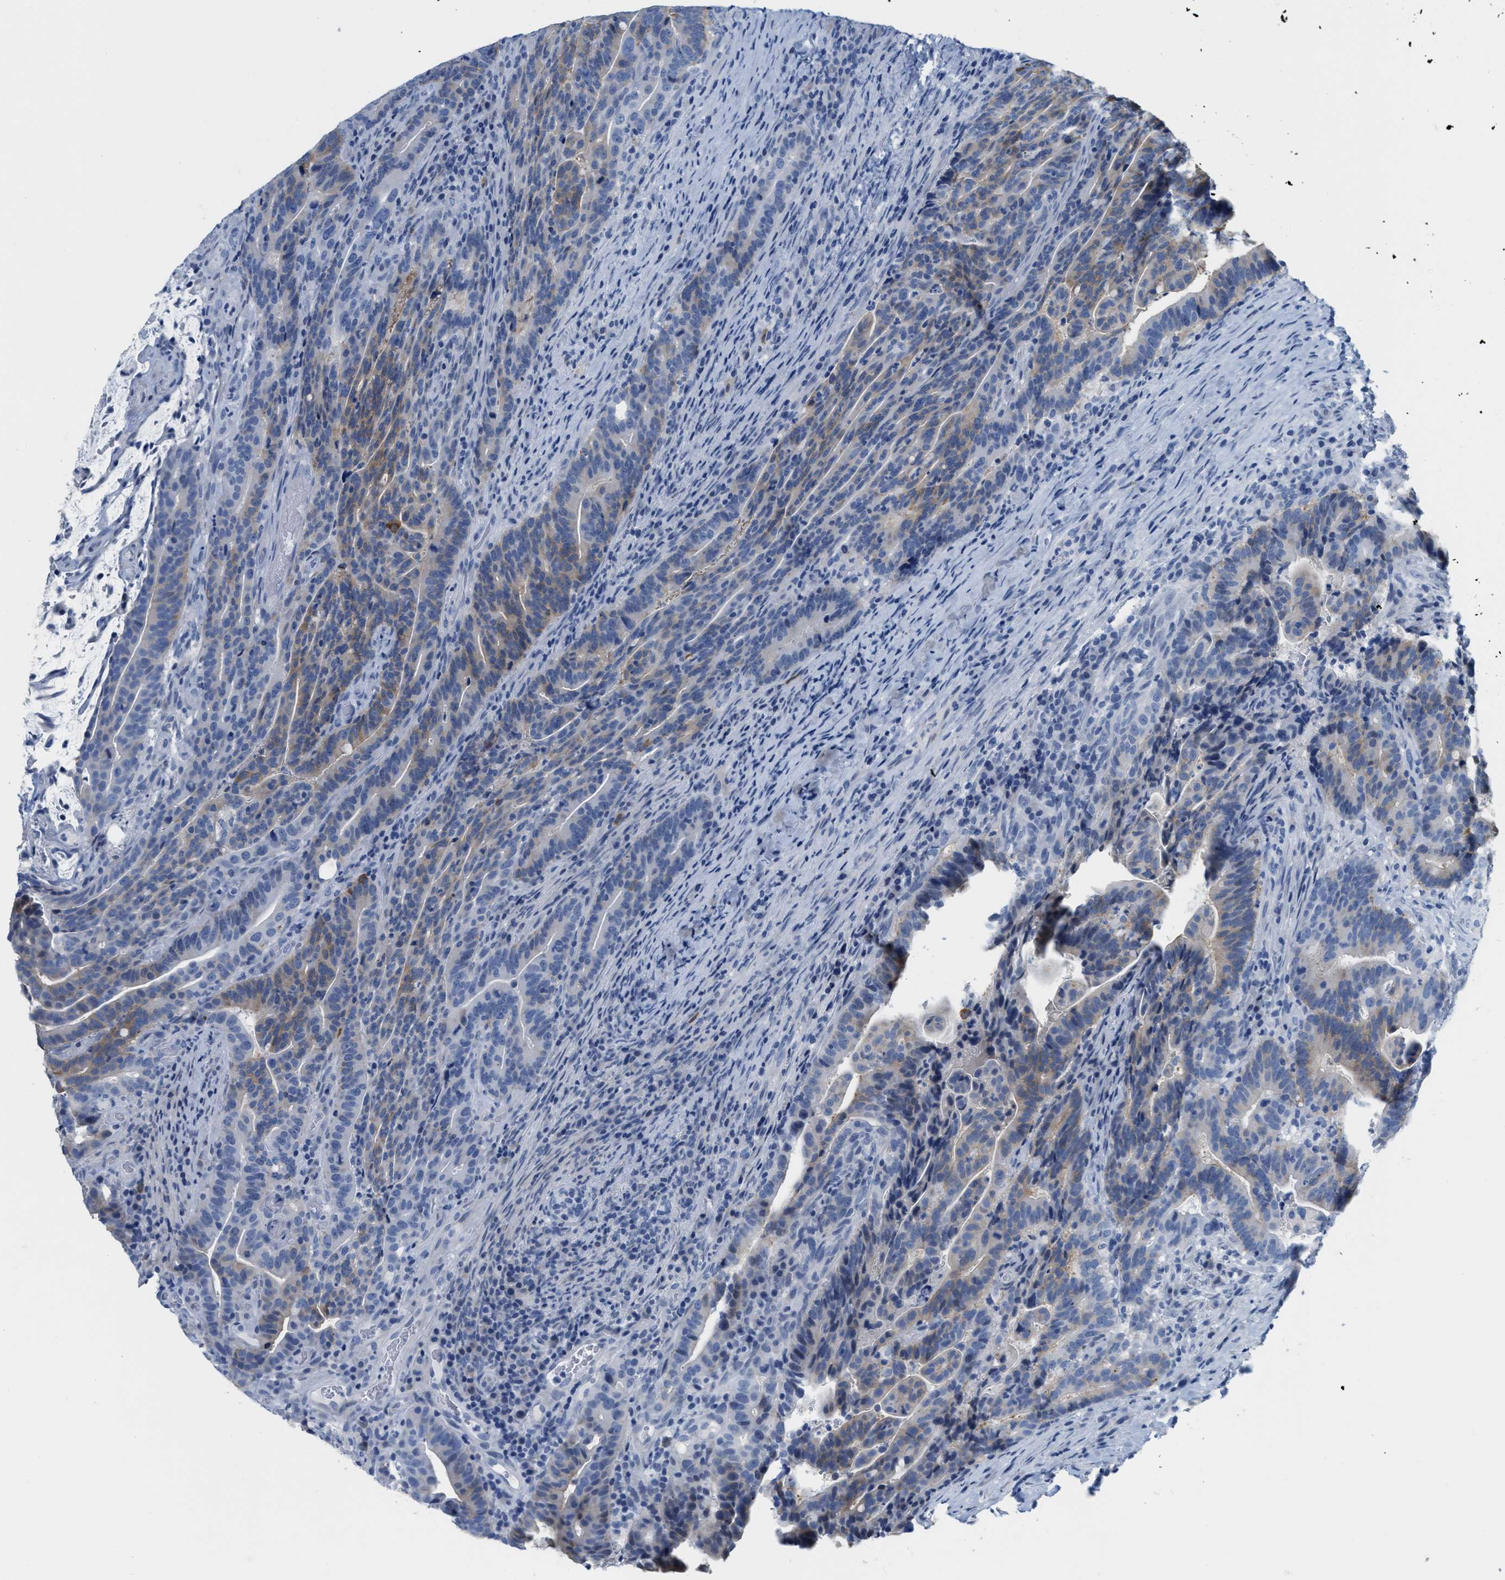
{"staining": {"intensity": "moderate", "quantity": "25%-75%", "location": "cytoplasmic/membranous"}, "tissue": "colorectal cancer", "cell_type": "Tumor cells", "image_type": "cancer", "snomed": [{"axis": "morphology", "description": "Adenocarcinoma, NOS"}, {"axis": "topography", "description": "Colon"}], "caption": "Immunohistochemical staining of human colorectal adenocarcinoma shows medium levels of moderate cytoplasmic/membranous positivity in about 25%-75% of tumor cells.", "gene": "CRYM", "patient": {"sex": "female", "age": 66}}